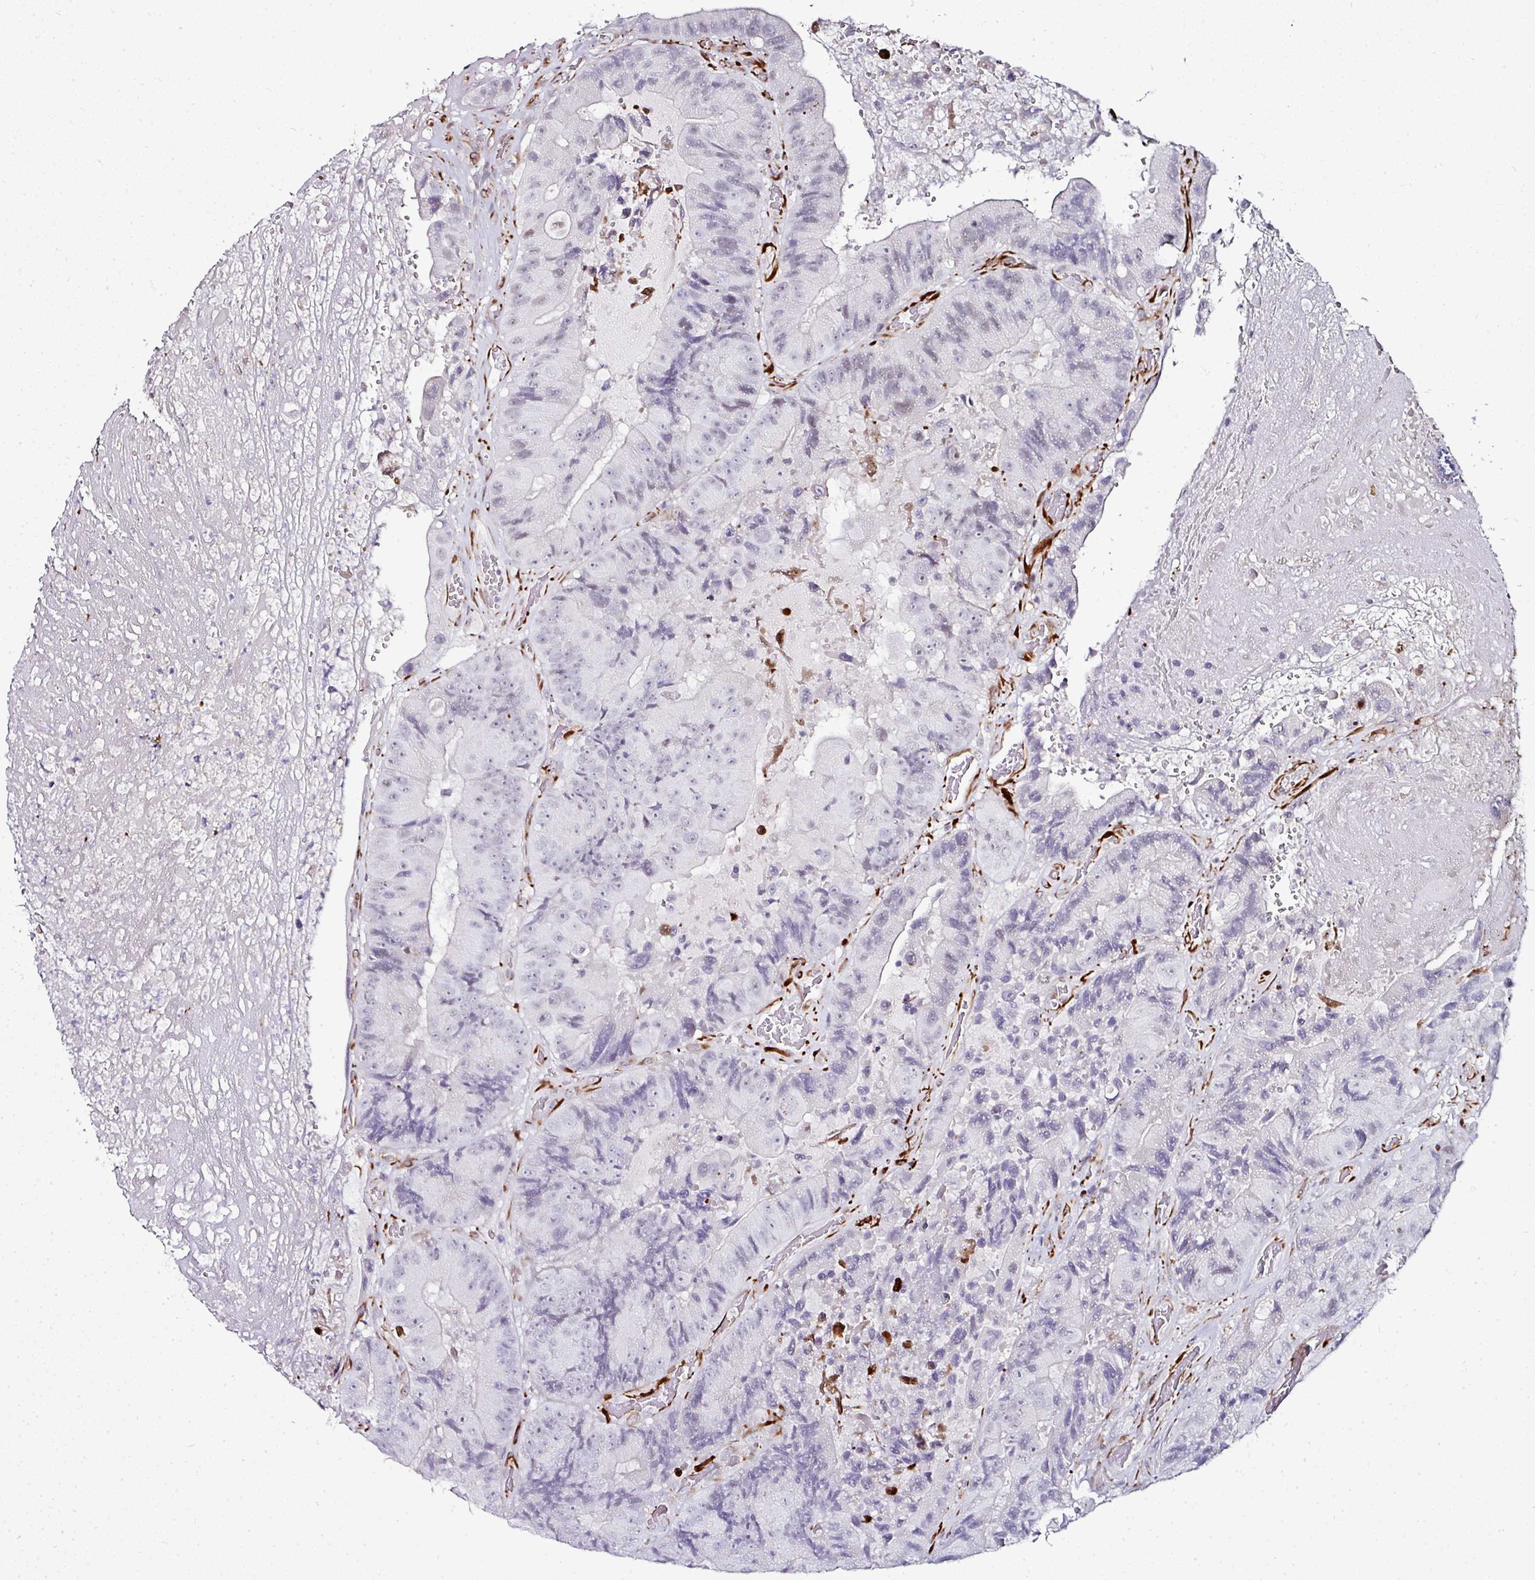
{"staining": {"intensity": "negative", "quantity": "none", "location": "none"}, "tissue": "colorectal cancer", "cell_type": "Tumor cells", "image_type": "cancer", "snomed": [{"axis": "morphology", "description": "Adenocarcinoma, NOS"}, {"axis": "topography", "description": "Colon"}], "caption": "The photomicrograph exhibits no staining of tumor cells in colorectal adenocarcinoma.", "gene": "TMPRSS9", "patient": {"sex": "female", "age": 86}}